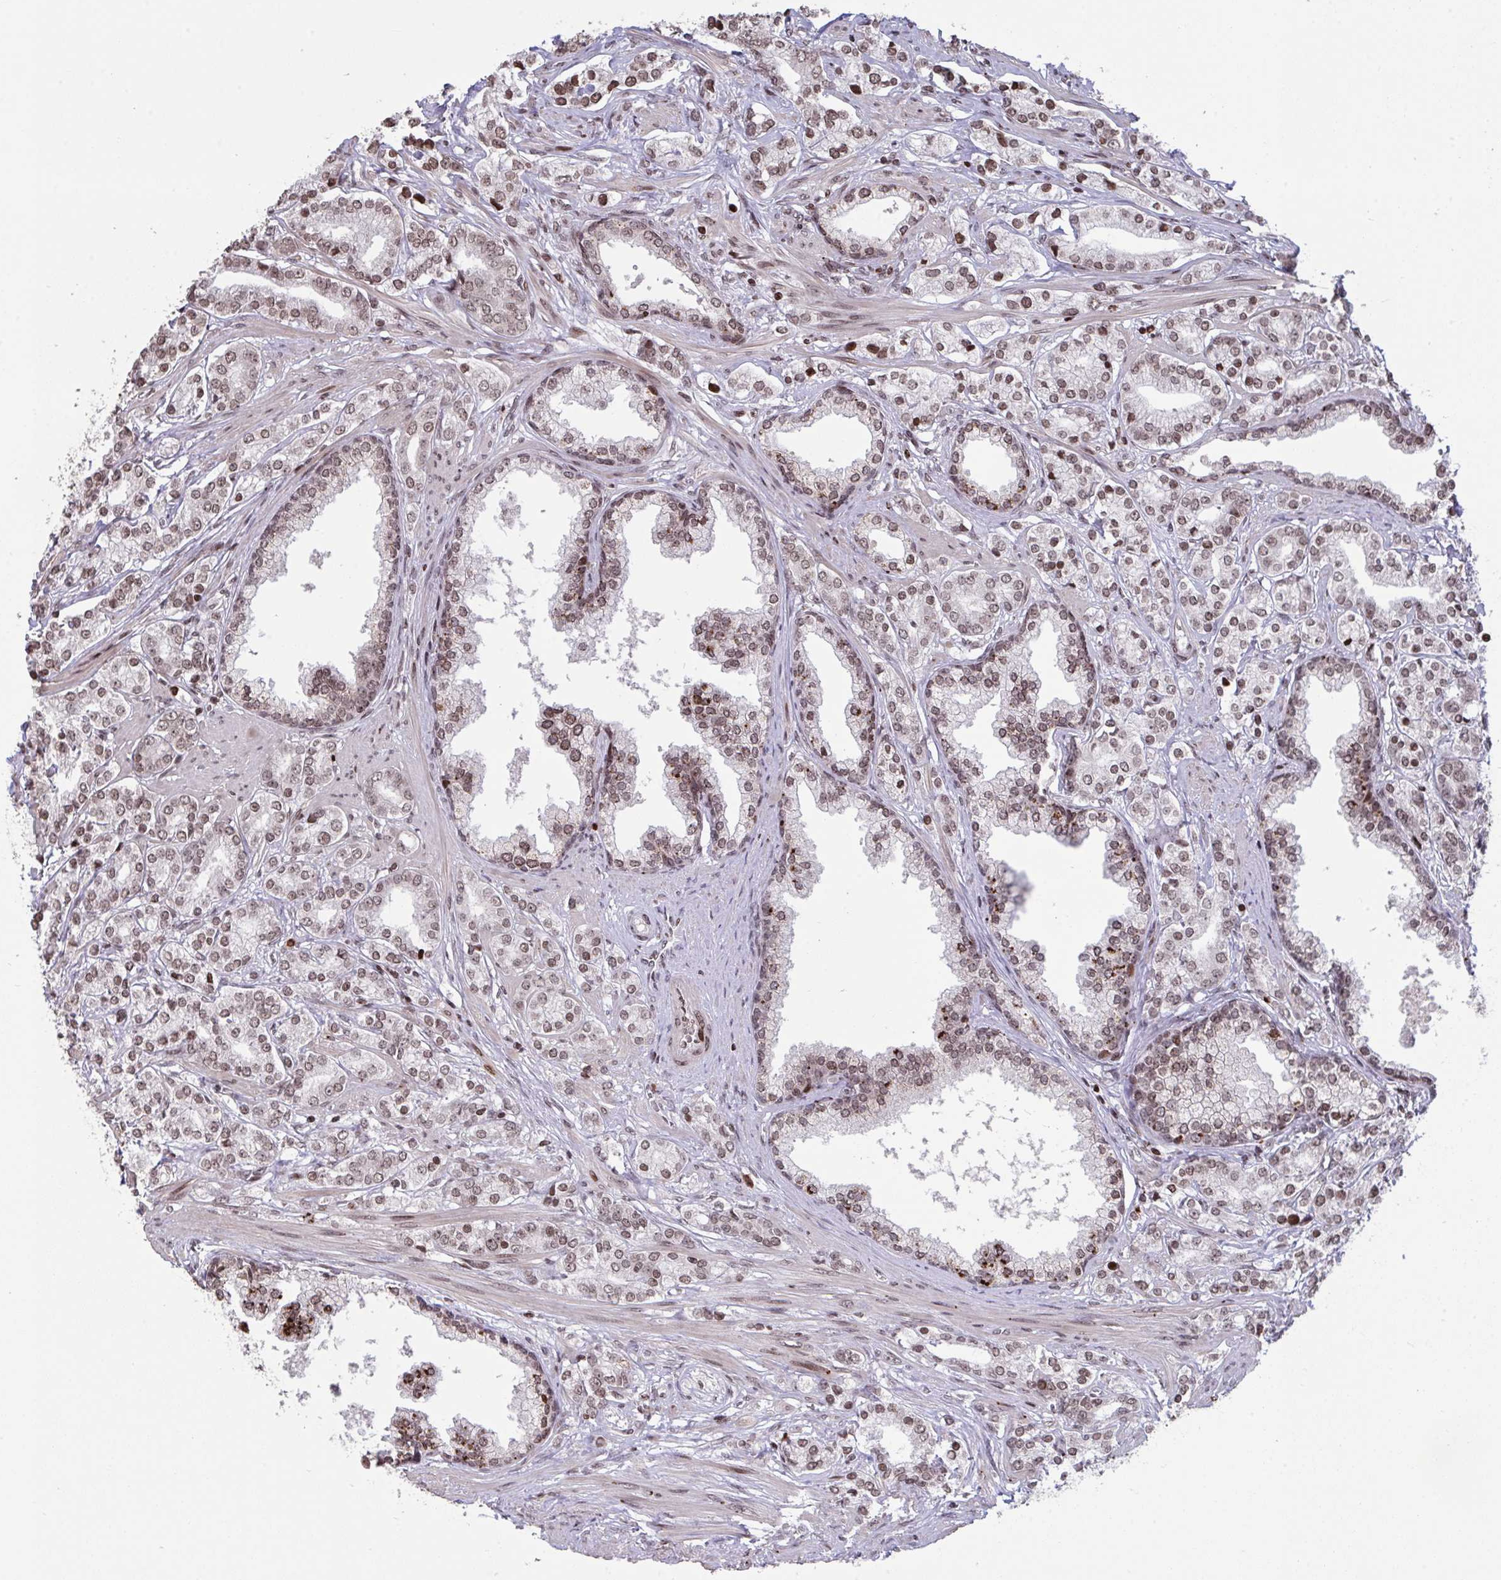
{"staining": {"intensity": "moderate", "quantity": ">75%", "location": "nuclear"}, "tissue": "prostate cancer", "cell_type": "Tumor cells", "image_type": "cancer", "snomed": [{"axis": "morphology", "description": "Adenocarcinoma, High grade"}, {"axis": "topography", "description": "Prostate"}], "caption": "The image shows staining of prostate cancer, revealing moderate nuclear protein expression (brown color) within tumor cells.", "gene": "NIP7", "patient": {"sex": "male", "age": 58}}